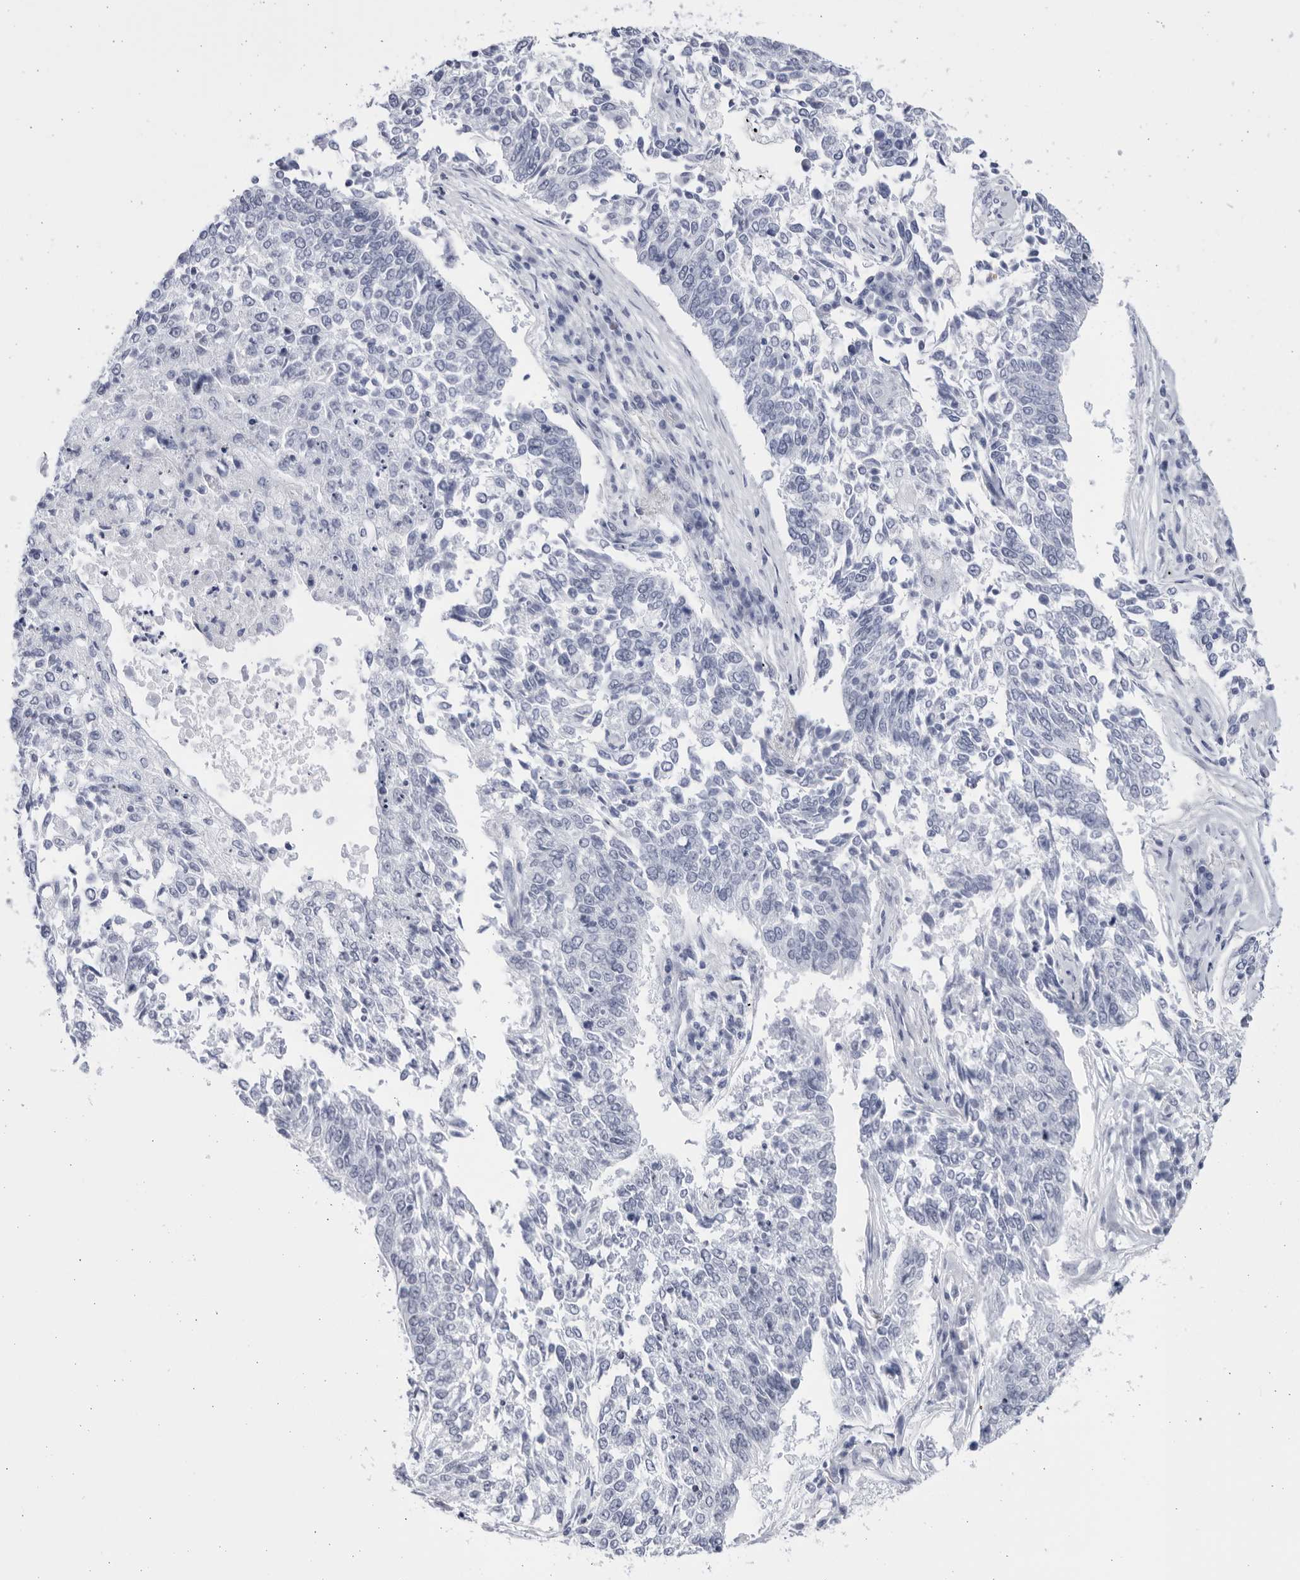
{"staining": {"intensity": "negative", "quantity": "none", "location": "none"}, "tissue": "lung cancer", "cell_type": "Tumor cells", "image_type": "cancer", "snomed": [{"axis": "morphology", "description": "Normal tissue, NOS"}, {"axis": "morphology", "description": "Squamous cell carcinoma, NOS"}, {"axis": "topography", "description": "Cartilage tissue"}, {"axis": "topography", "description": "Bronchus"}, {"axis": "topography", "description": "Lung"}], "caption": "Micrograph shows no protein staining in tumor cells of lung cancer tissue.", "gene": "CCDC181", "patient": {"sex": "female", "age": 49}}